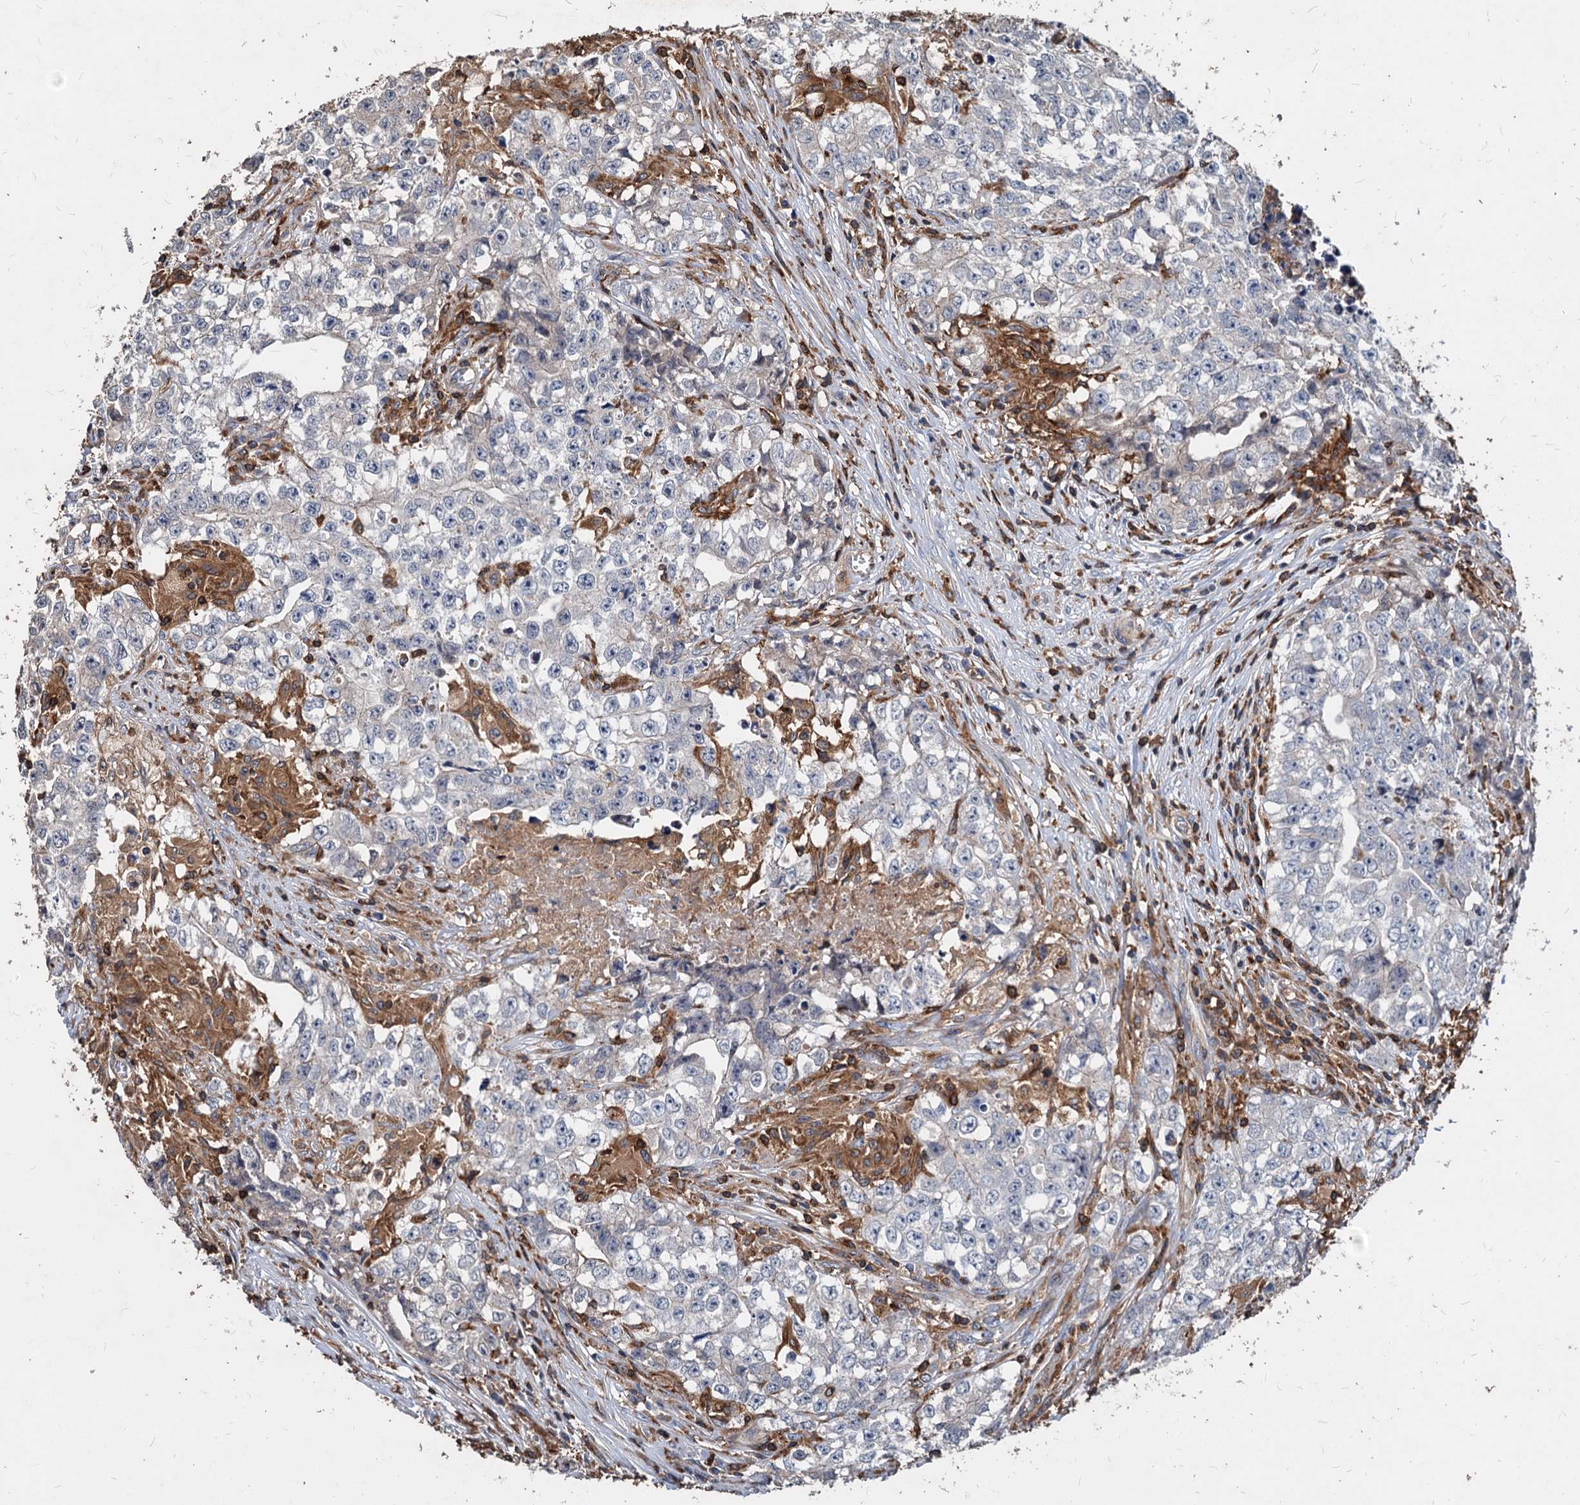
{"staining": {"intensity": "negative", "quantity": "none", "location": "none"}, "tissue": "testis cancer", "cell_type": "Tumor cells", "image_type": "cancer", "snomed": [{"axis": "morphology", "description": "Seminoma, NOS"}, {"axis": "morphology", "description": "Carcinoma, Embryonal, NOS"}, {"axis": "topography", "description": "Testis"}], "caption": "Immunohistochemistry micrograph of neoplastic tissue: human testis cancer (seminoma) stained with DAB demonstrates no significant protein staining in tumor cells. Nuclei are stained in blue.", "gene": "LCP2", "patient": {"sex": "male", "age": 43}}